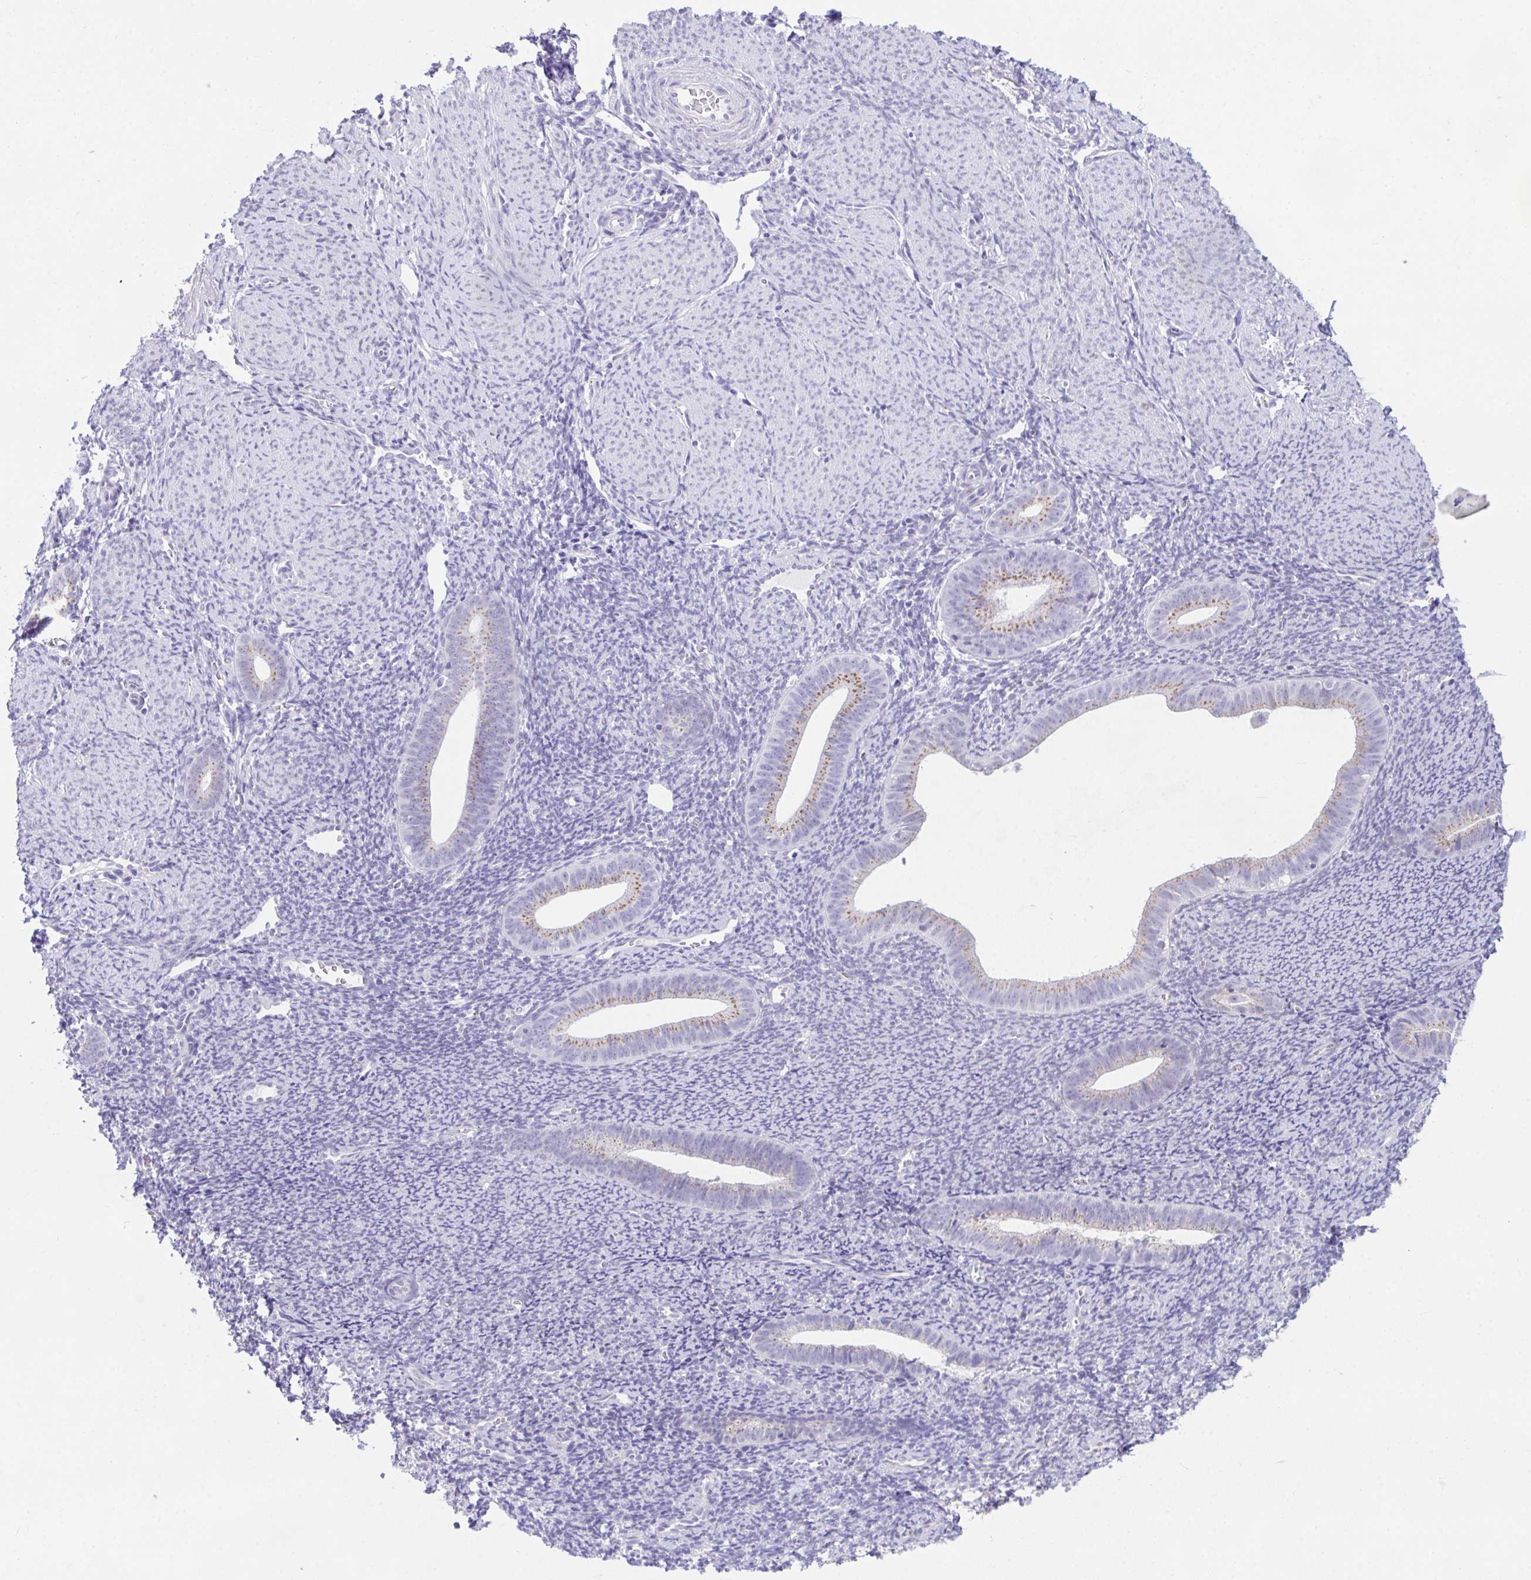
{"staining": {"intensity": "negative", "quantity": "none", "location": "none"}, "tissue": "endometrium", "cell_type": "Cells in endometrial stroma", "image_type": "normal", "snomed": [{"axis": "morphology", "description": "Normal tissue, NOS"}, {"axis": "topography", "description": "Endometrium"}], "caption": "DAB (3,3'-diaminobenzidine) immunohistochemical staining of normal endometrium displays no significant staining in cells in endometrial stroma. (Brightfield microscopy of DAB (3,3'-diaminobenzidine) immunohistochemistry at high magnification).", "gene": "SCLY", "patient": {"sex": "female", "age": 39}}